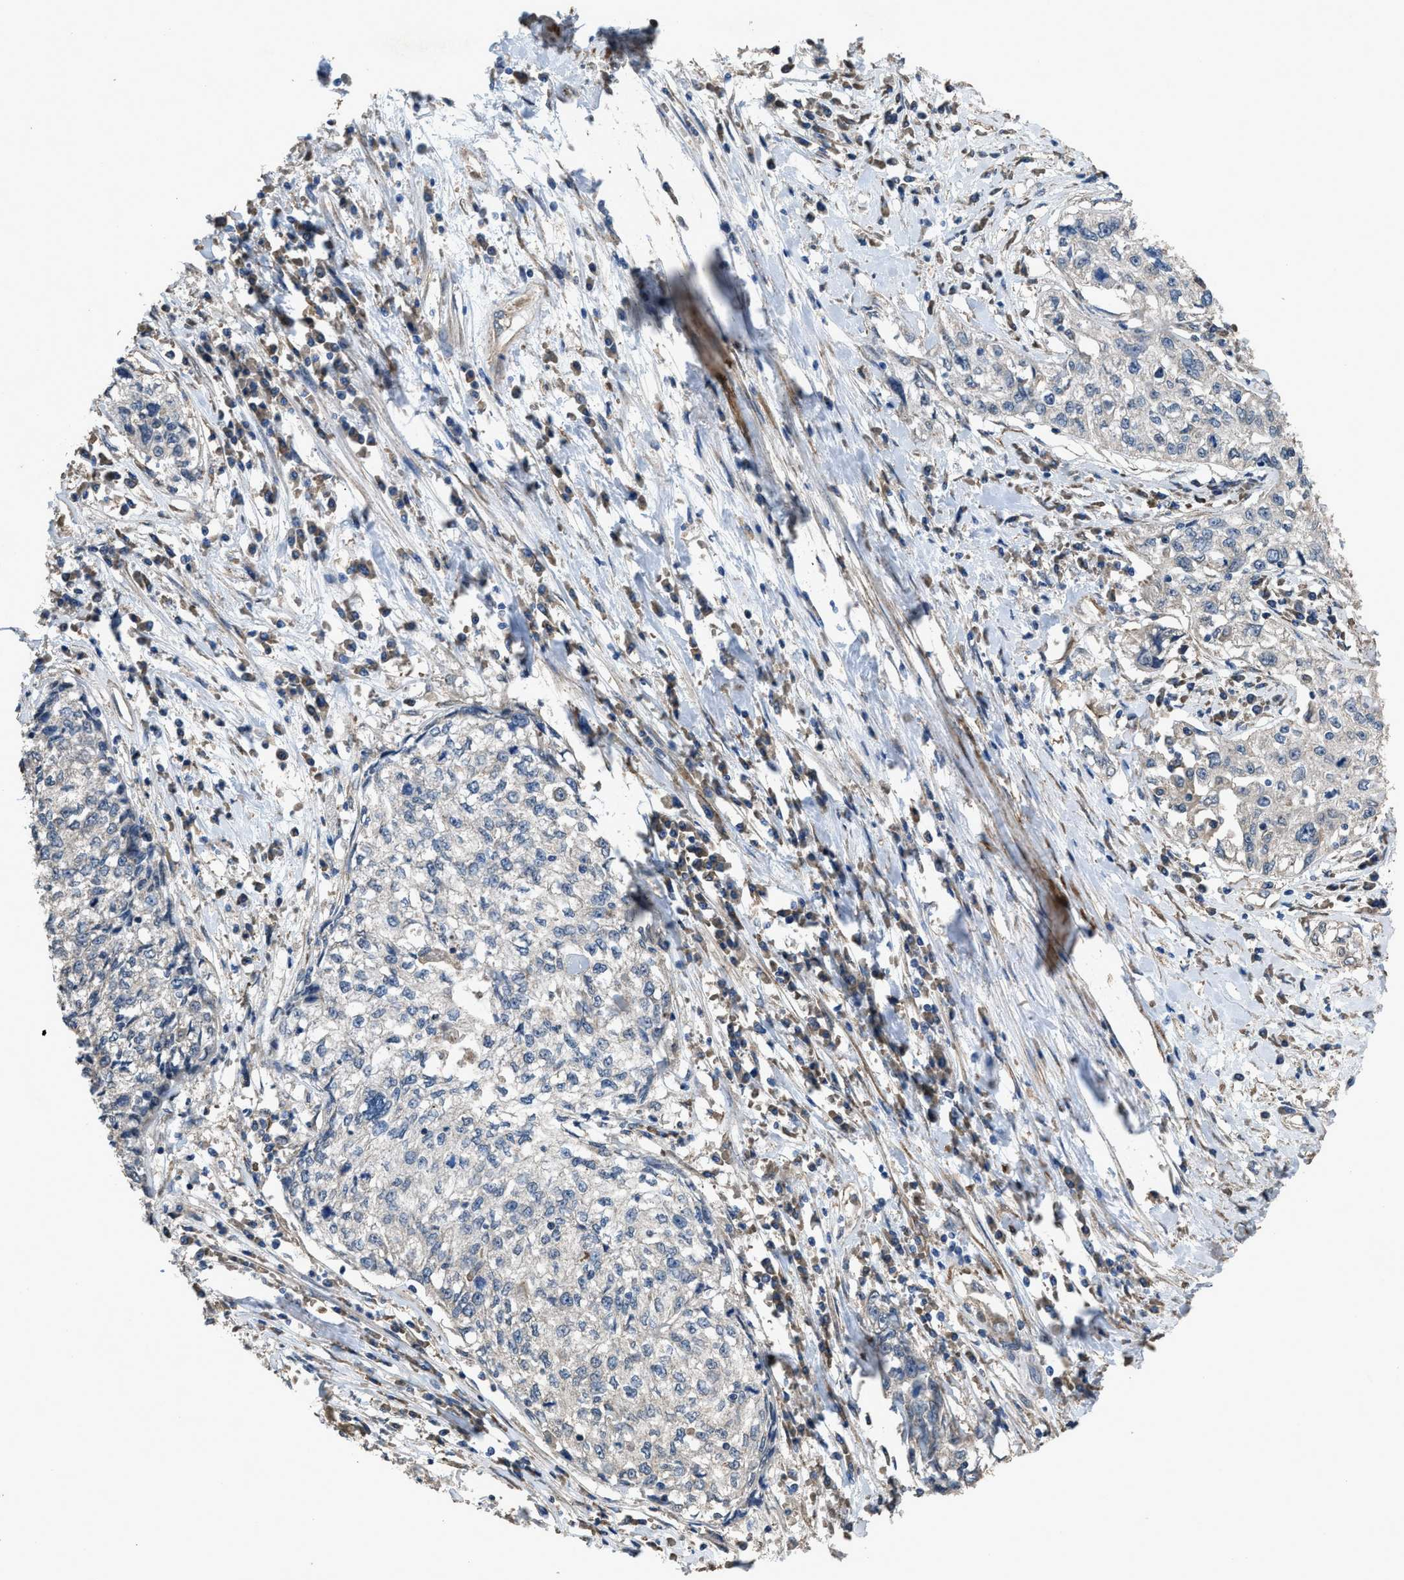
{"staining": {"intensity": "negative", "quantity": "none", "location": "none"}, "tissue": "cervical cancer", "cell_type": "Tumor cells", "image_type": "cancer", "snomed": [{"axis": "morphology", "description": "Squamous cell carcinoma, NOS"}, {"axis": "topography", "description": "Cervix"}], "caption": "Tumor cells show no significant expression in squamous cell carcinoma (cervical).", "gene": "ARL6", "patient": {"sex": "female", "age": 57}}